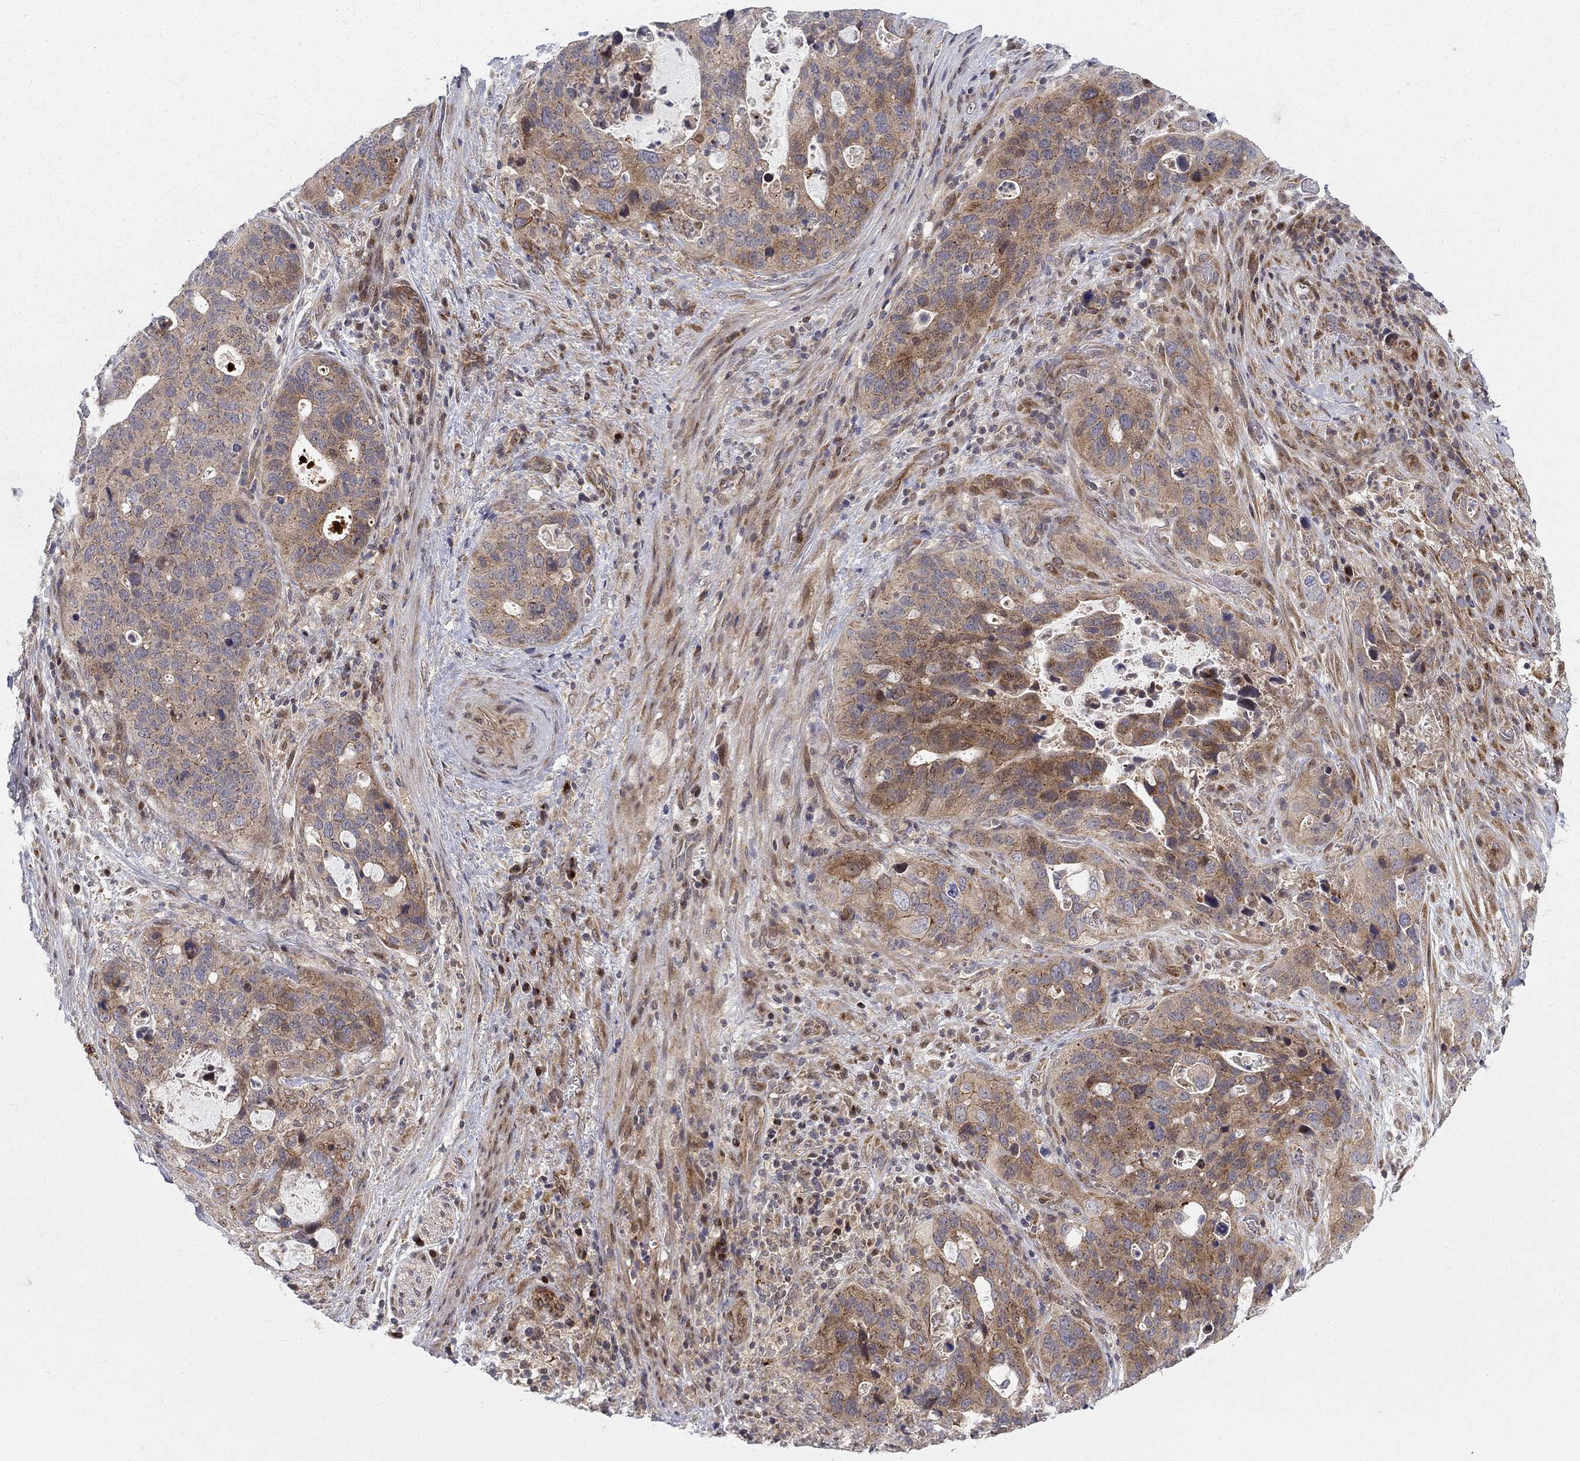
{"staining": {"intensity": "moderate", "quantity": ">75%", "location": "cytoplasmic/membranous"}, "tissue": "stomach cancer", "cell_type": "Tumor cells", "image_type": "cancer", "snomed": [{"axis": "morphology", "description": "Adenocarcinoma, NOS"}, {"axis": "topography", "description": "Stomach"}], "caption": "Stomach adenocarcinoma was stained to show a protein in brown. There is medium levels of moderate cytoplasmic/membranous positivity in about >75% of tumor cells.", "gene": "WDR19", "patient": {"sex": "male", "age": 54}}